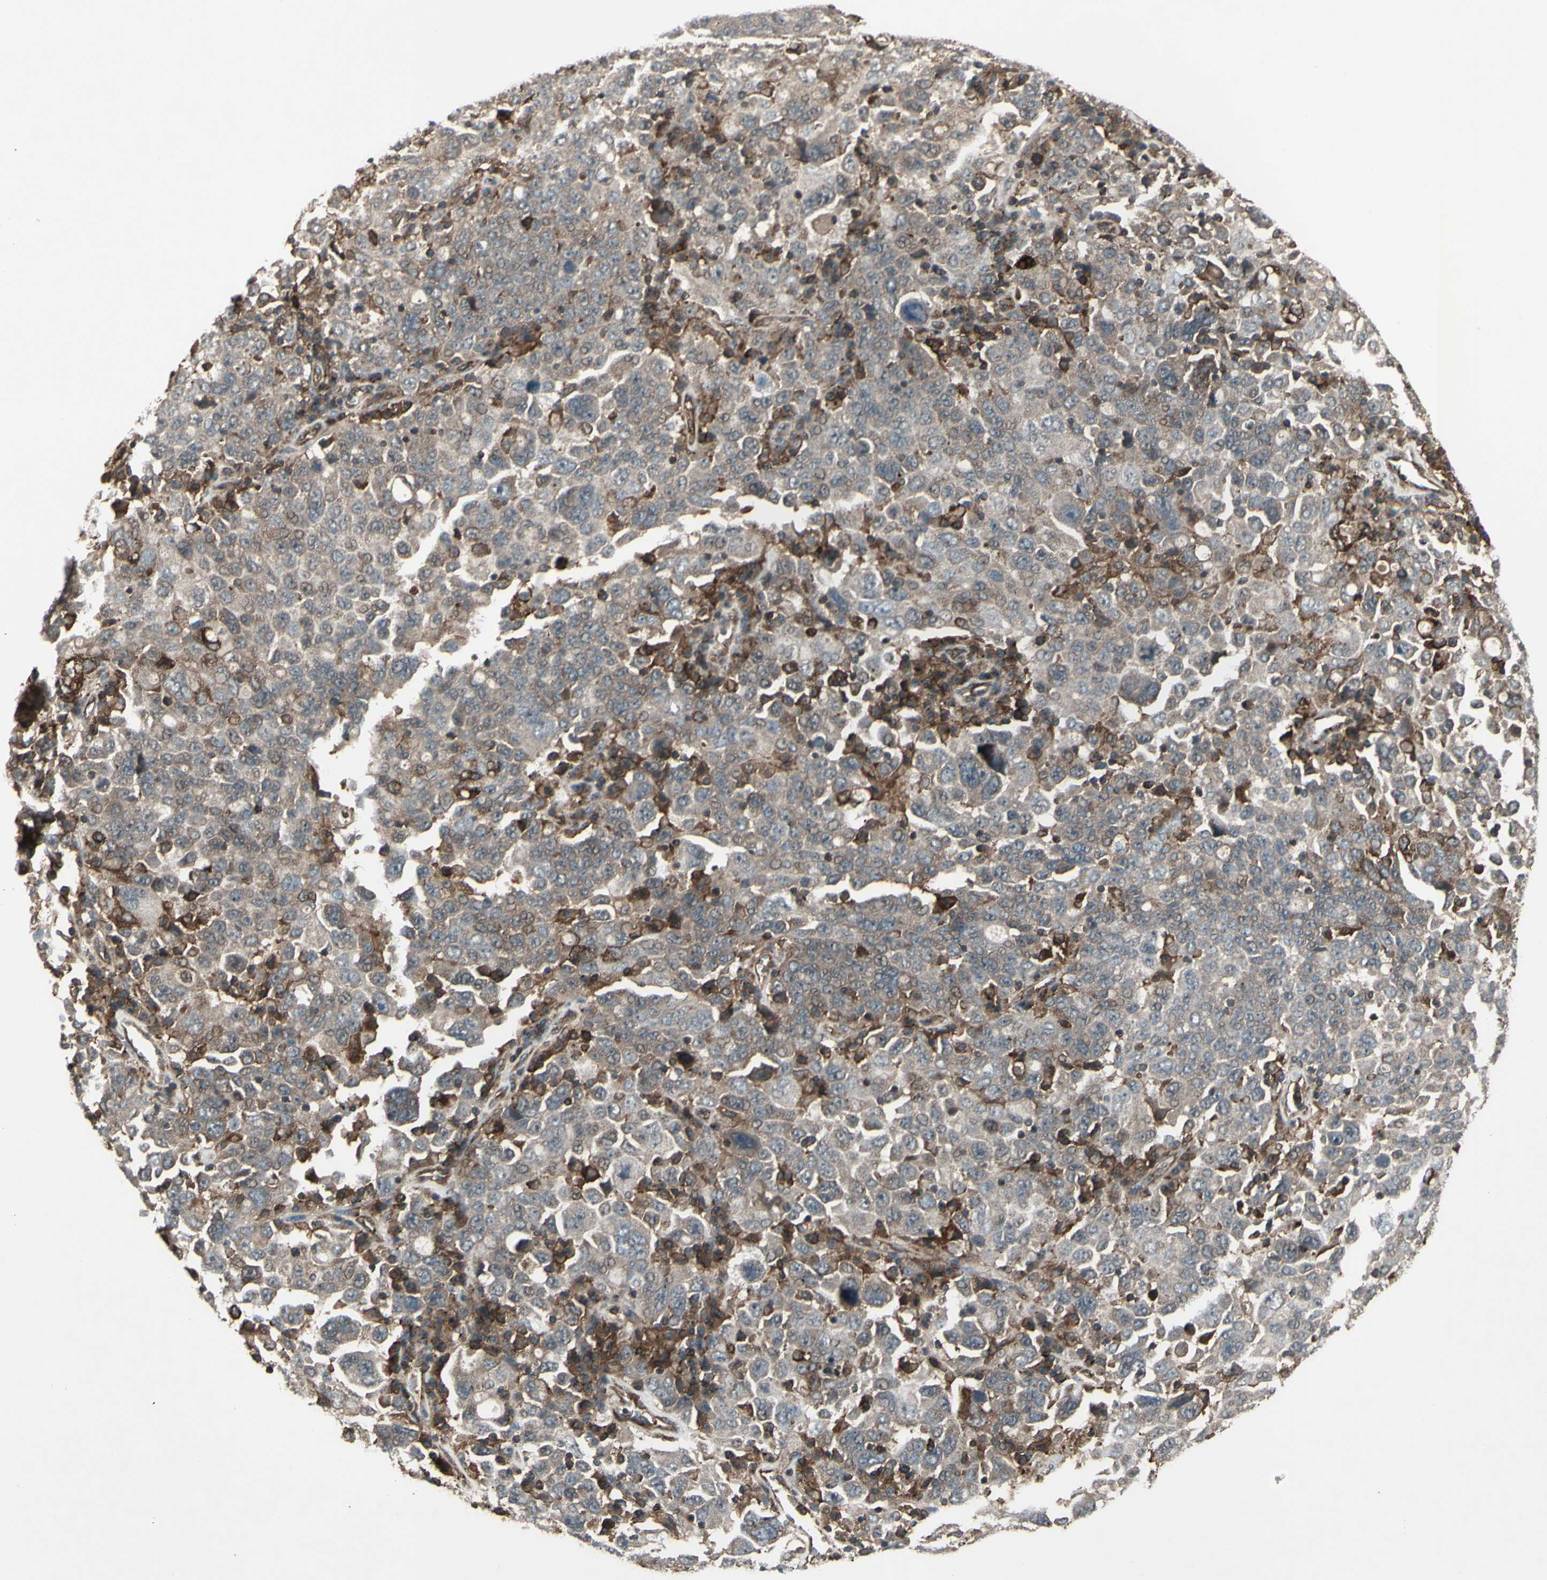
{"staining": {"intensity": "weak", "quantity": ">75%", "location": "cytoplasmic/membranous"}, "tissue": "ovarian cancer", "cell_type": "Tumor cells", "image_type": "cancer", "snomed": [{"axis": "morphology", "description": "Carcinoma, endometroid"}, {"axis": "topography", "description": "Ovary"}], "caption": "High-power microscopy captured an immunohistochemistry micrograph of ovarian cancer, revealing weak cytoplasmic/membranous positivity in approximately >75% of tumor cells. (IHC, brightfield microscopy, high magnification).", "gene": "FXYD5", "patient": {"sex": "female", "age": 62}}